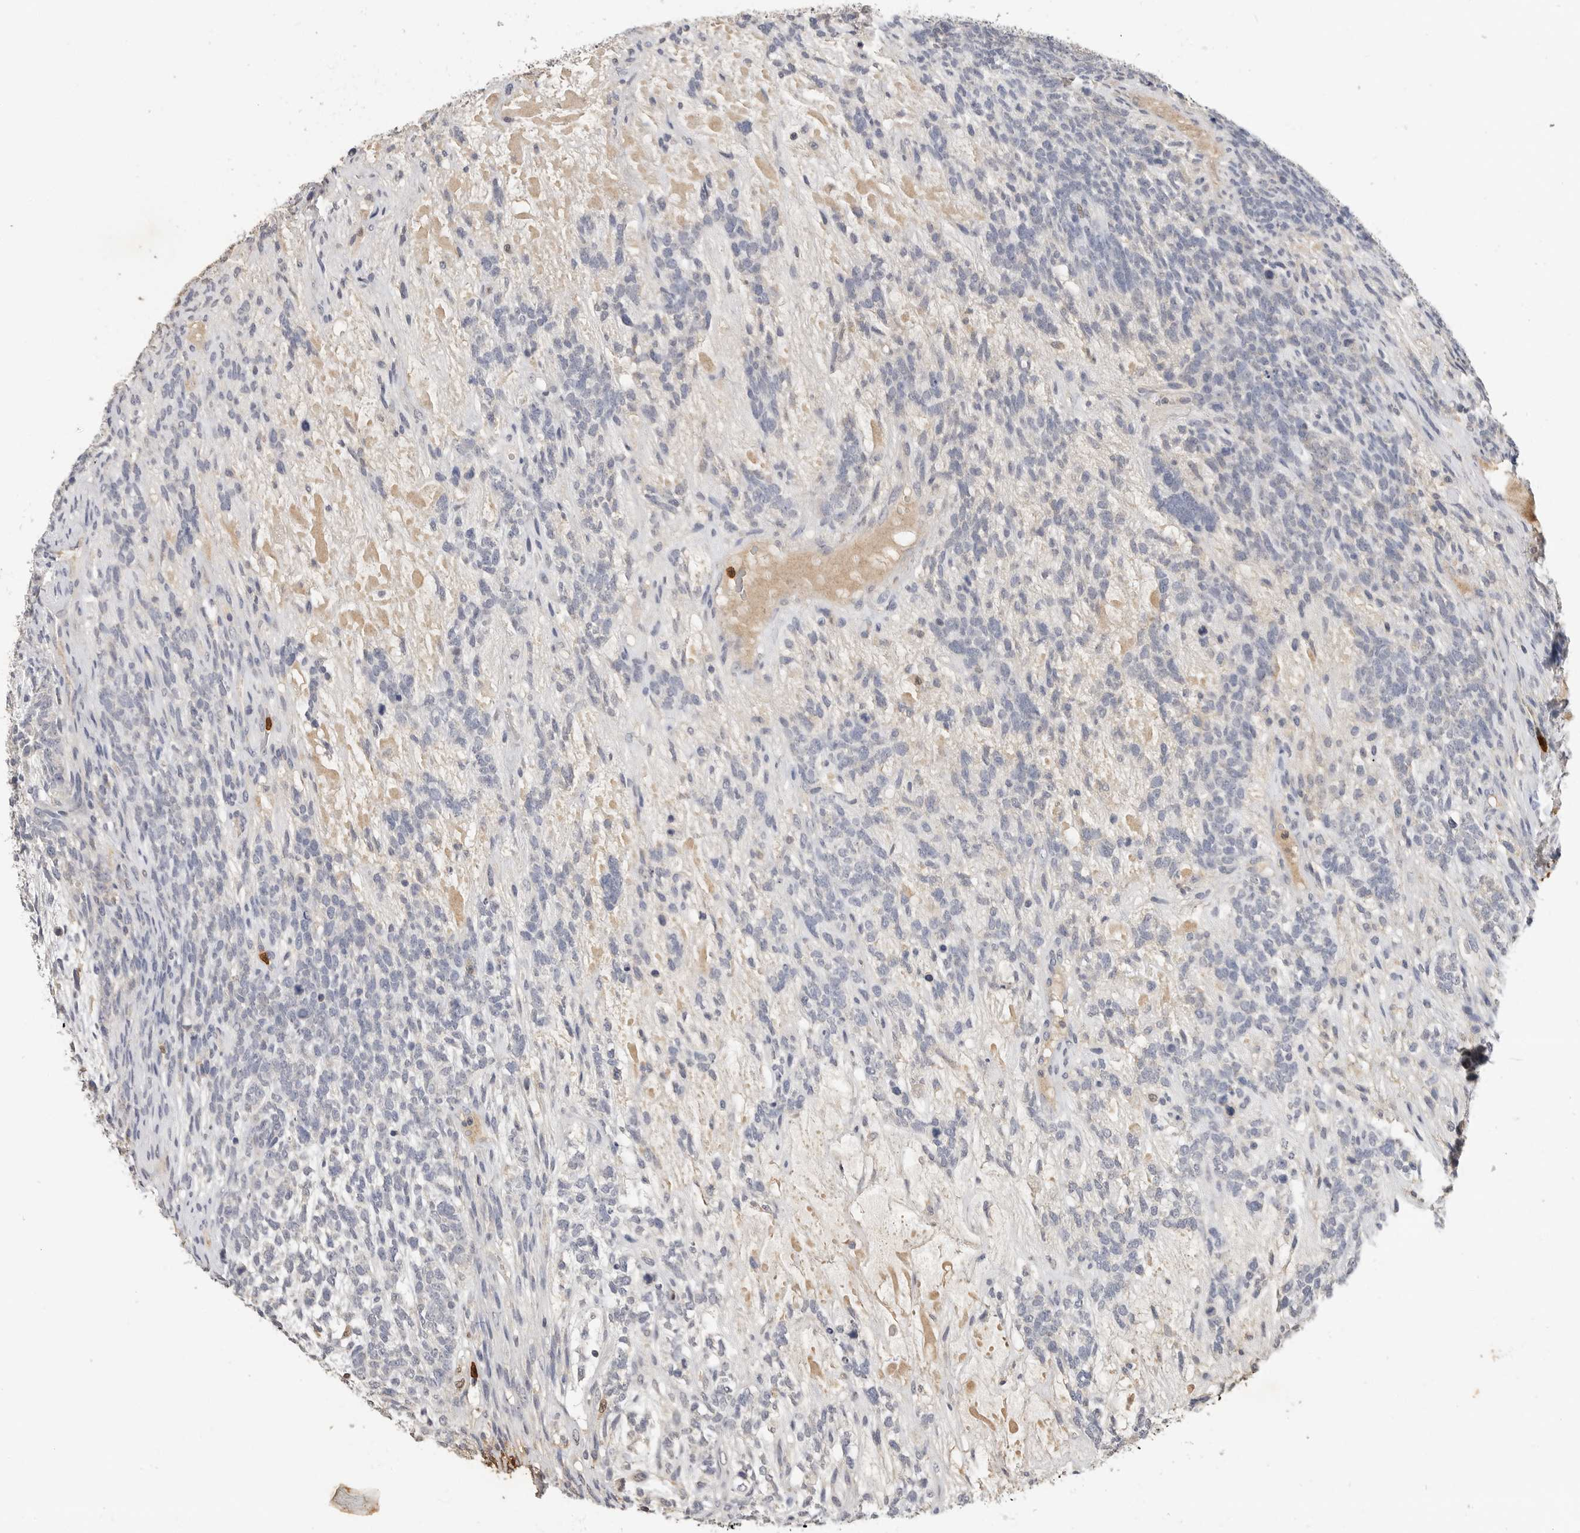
{"staining": {"intensity": "negative", "quantity": "none", "location": "none"}, "tissue": "testis cancer", "cell_type": "Tumor cells", "image_type": "cancer", "snomed": [{"axis": "morphology", "description": "Seminoma, NOS"}, {"axis": "morphology", "description": "Carcinoma, Embryonal, NOS"}, {"axis": "topography", "description": "Testis"}], "caption": "Human testis seminoma stained for a protein using IHC demonstrates no staining in tumor cells.", "gene": "LTBR", "patient": {"sex": "male", "age": 28}}